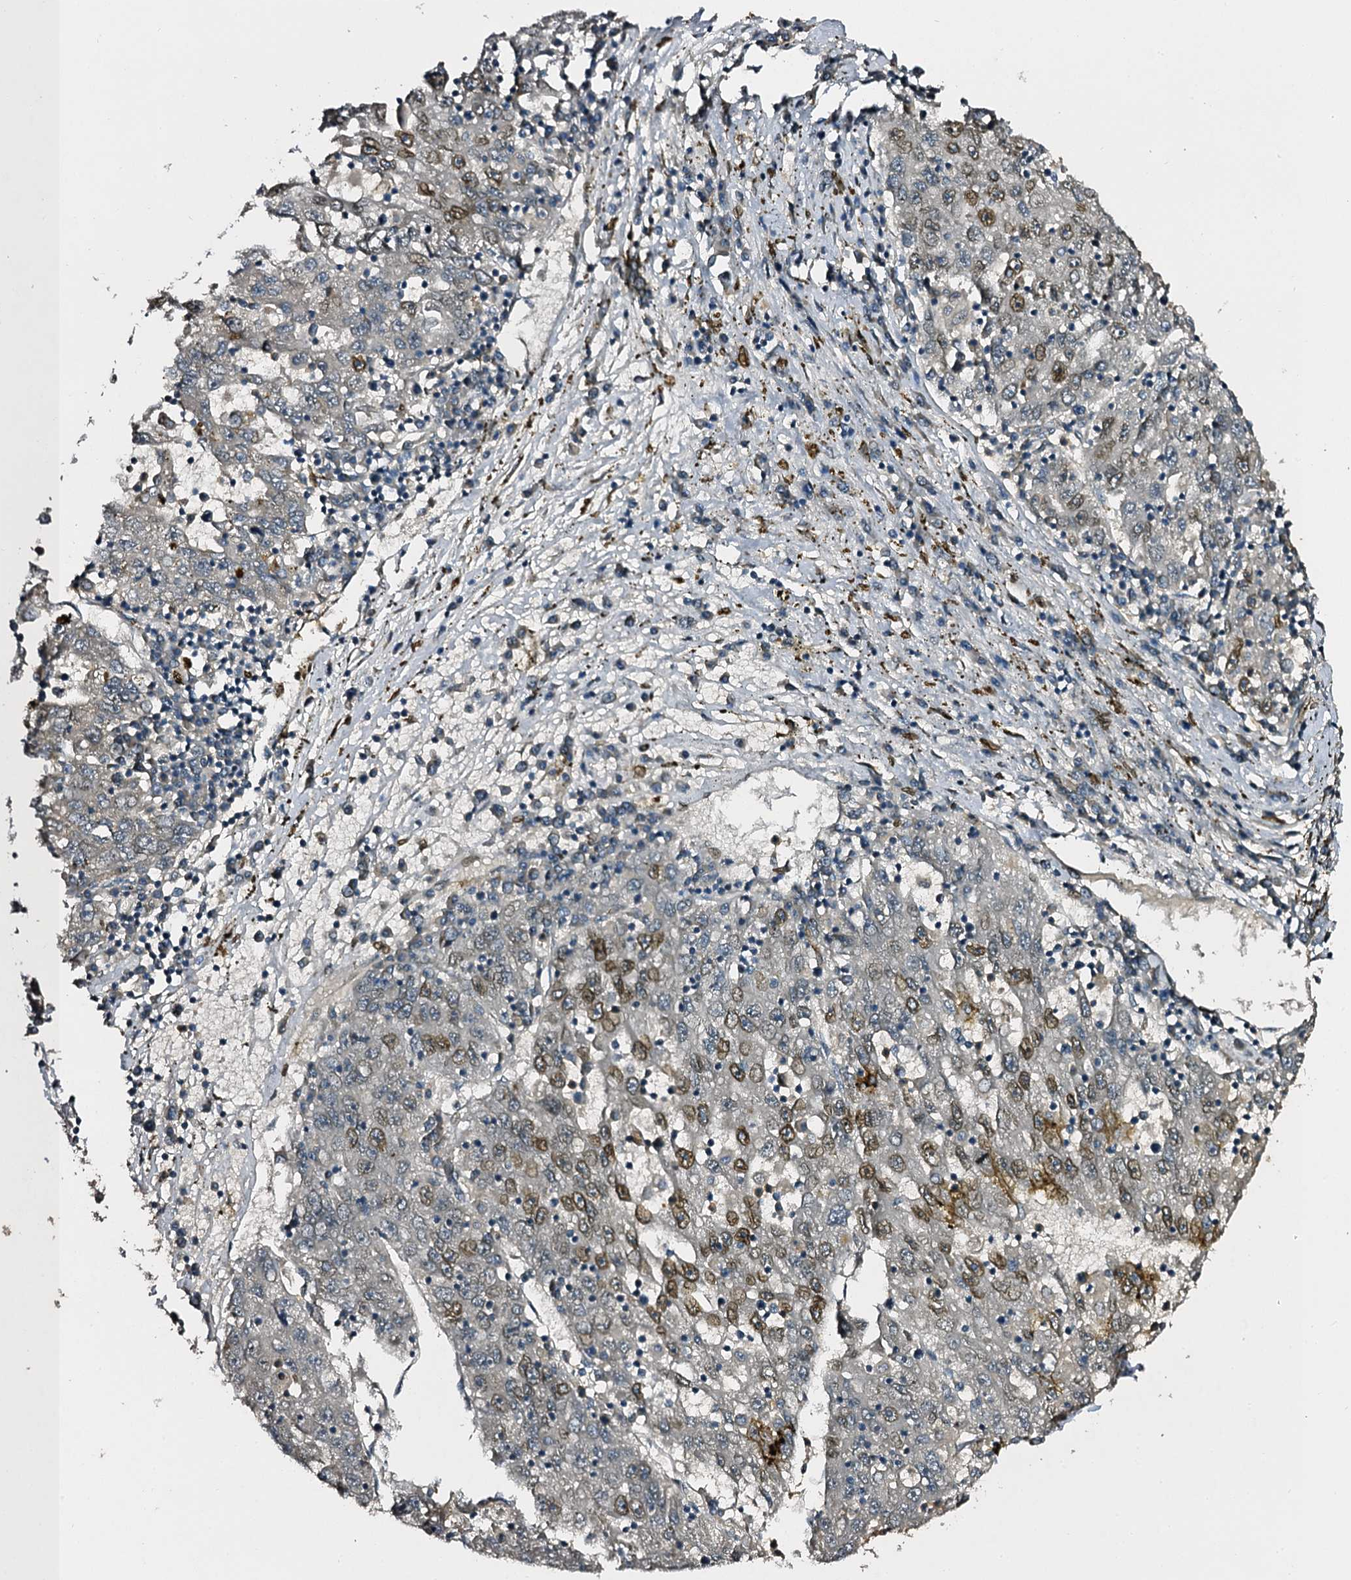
{"staining": {"intensity": "moderate", "quantity": "<25%", "location": "nuclear"}, "tissue": "liver cancer", "cell_type": "Tumor cells", "image_type": "cancer", "snomed": [{"axis": "morphology", "description": "Carcinoma, Hepatocellular, NOS"}, {"axis": "topography", "description": "Liver"}], "caption": "An immunohistochemistry photomicrograph of neoplastic tissue is shown. Protein staining in brown shows moderate nuclear positivity in liver hepatocellular carcinoma within tumor cells.", "gene": "SLC11A2", "patient": {"sex": "male", "age": 49}}